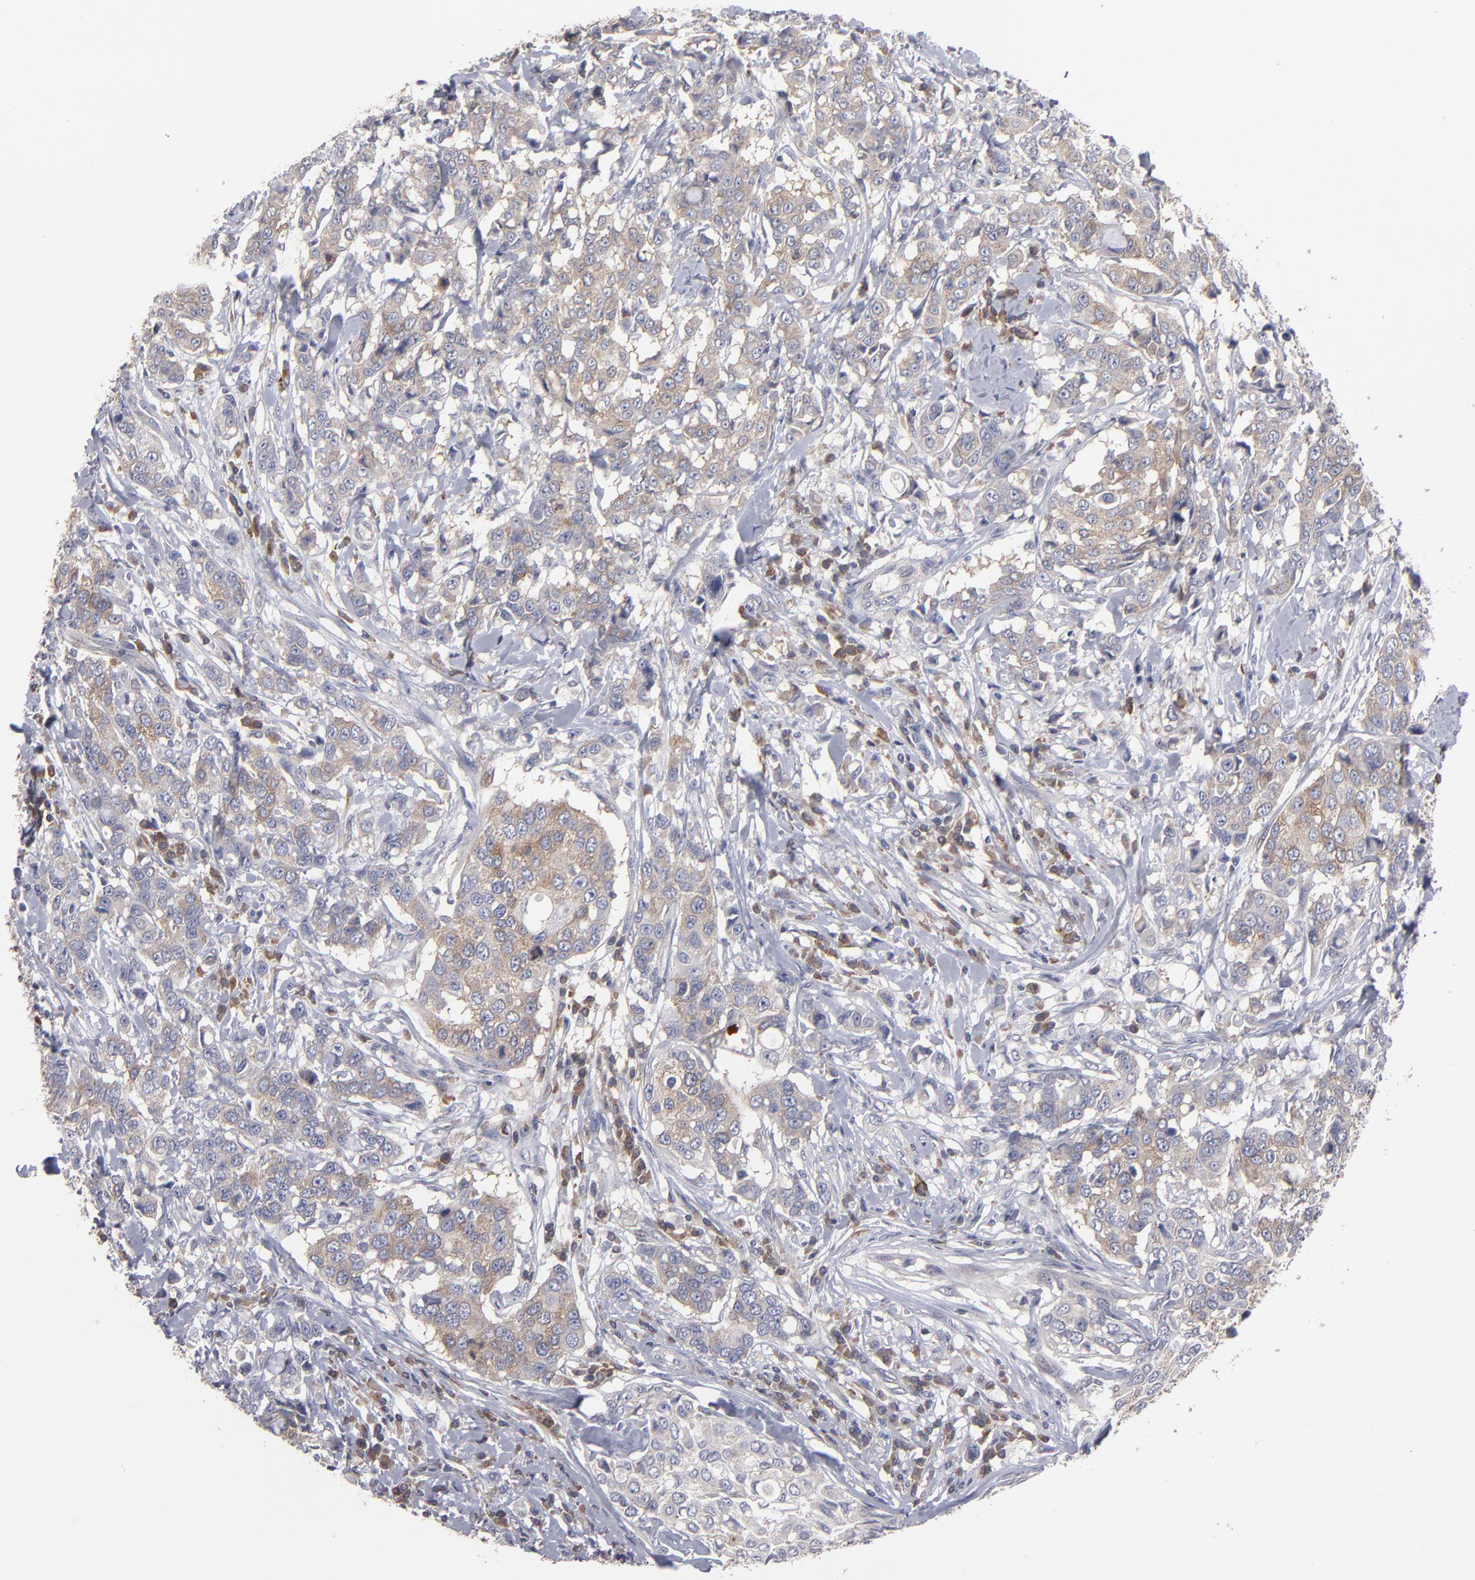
{"staining": {"intensity": "moderate", "quantity": ">75%", "location": "cytoplasmic/membranous"}, "tissue": "breast cancer", "cell_type": "Tumor cells", "image_type": "cancer", "snomed": [{"axis": "morphology", "description": "Duct carcinoma"}, {"axis": "topography", "description": "Breast"}], "caption": "Immunohistochemistry photomicrograph of breast invasive ductal carcinoma stained for a protein (brown), which shows medium levels of moderate cytoplasmic/membranous staining in approximately >75% of tumor cells.", "gene": "CEP97", "patient": {"sex": "female", "age": 27}}